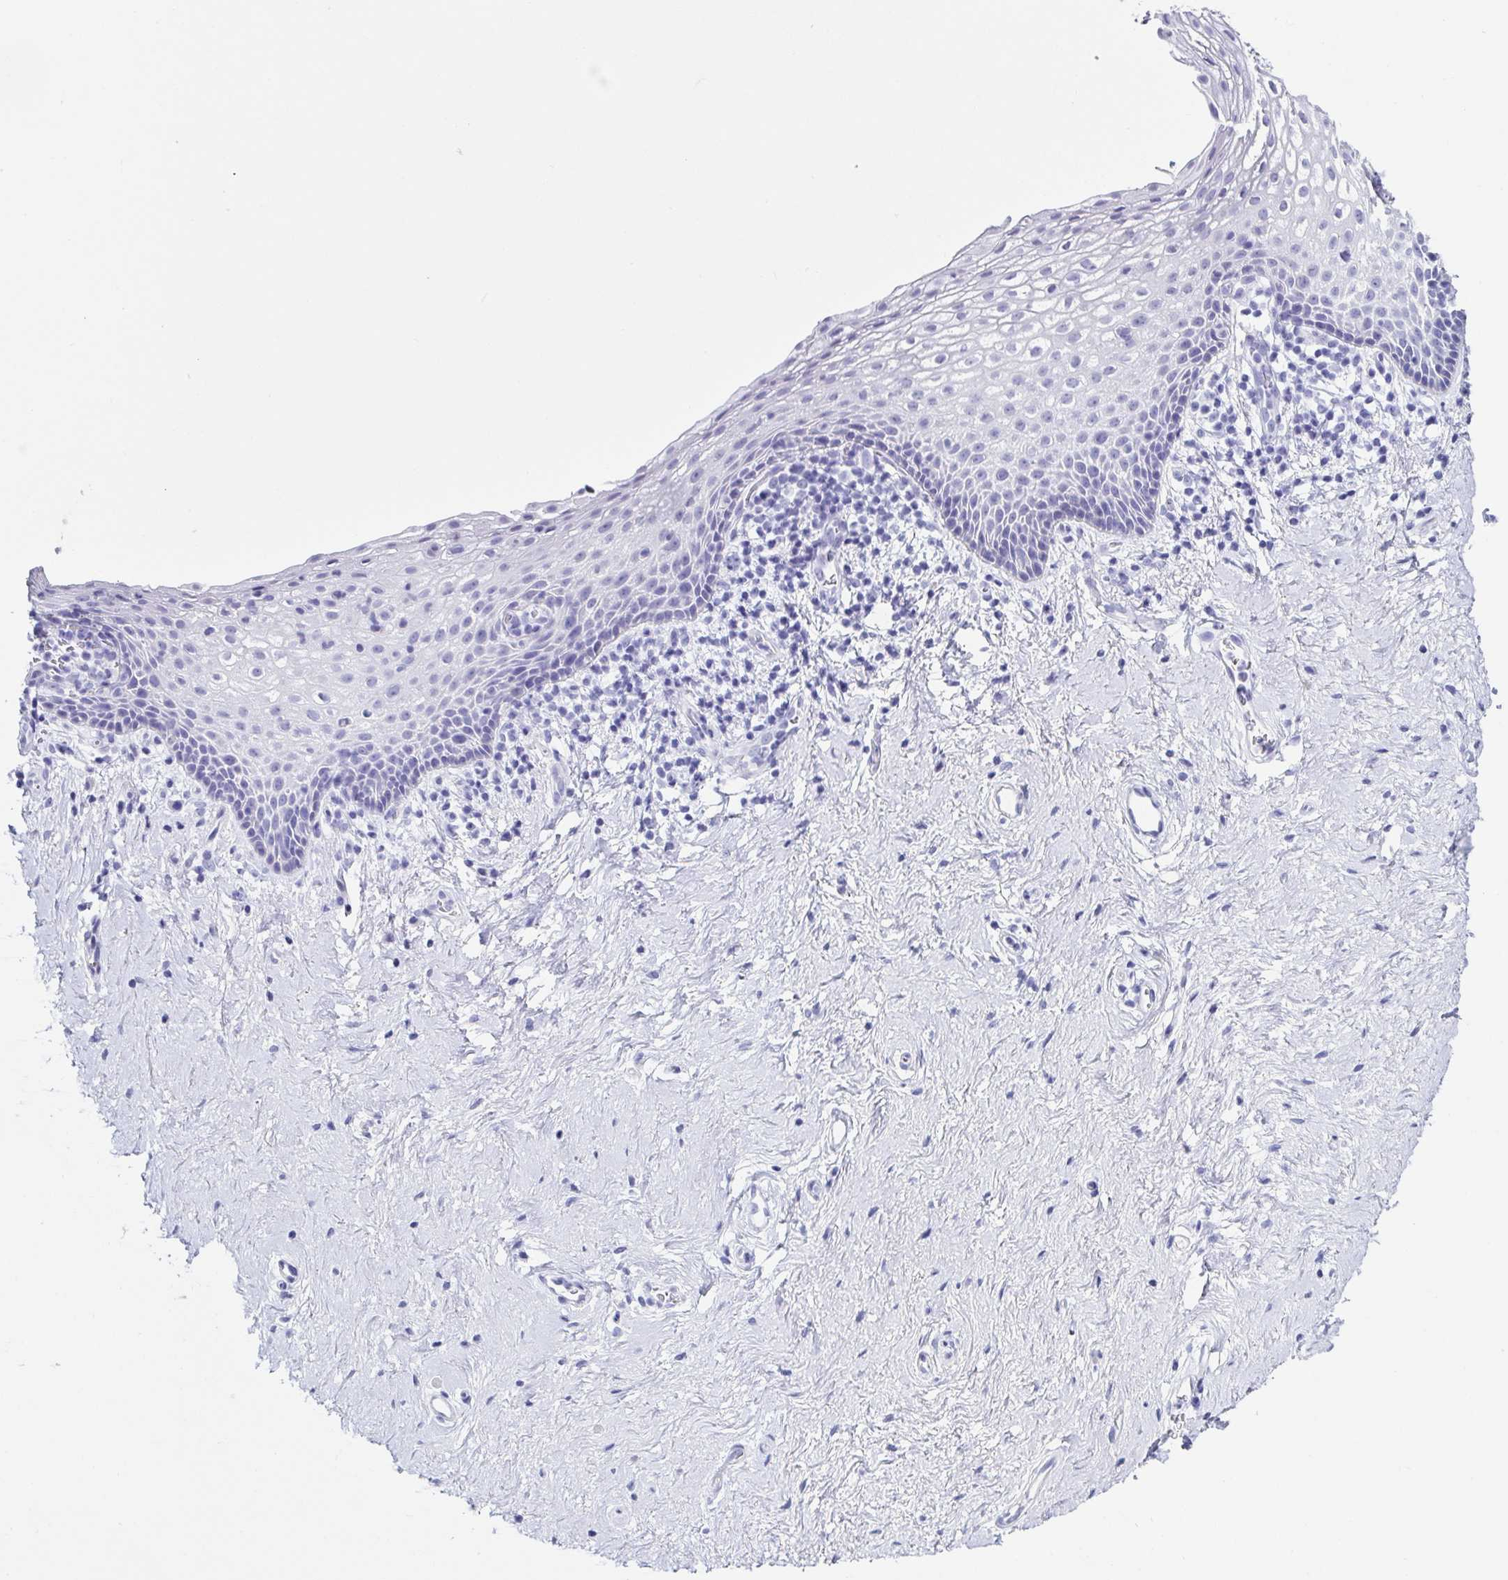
{"staining": {"intensity": "negative", "quantity": "none", "location": "none"}, "tissue": "vagina", "cell_type": "Squamous epithelial cells", "image_type": "normal", "snomed": [{"axis": "morphology", "description": "Normal tissue, NOS"}, {"axis": "topography", "description": "Vagina"}], "caption": "Image shows no protein expression in squamous epithelial cells of normal vagina. (IHC, brightfield microscopy, high magnification).", "gene": "TNNT2", "patient": {"sex": "female", "age": 61}}